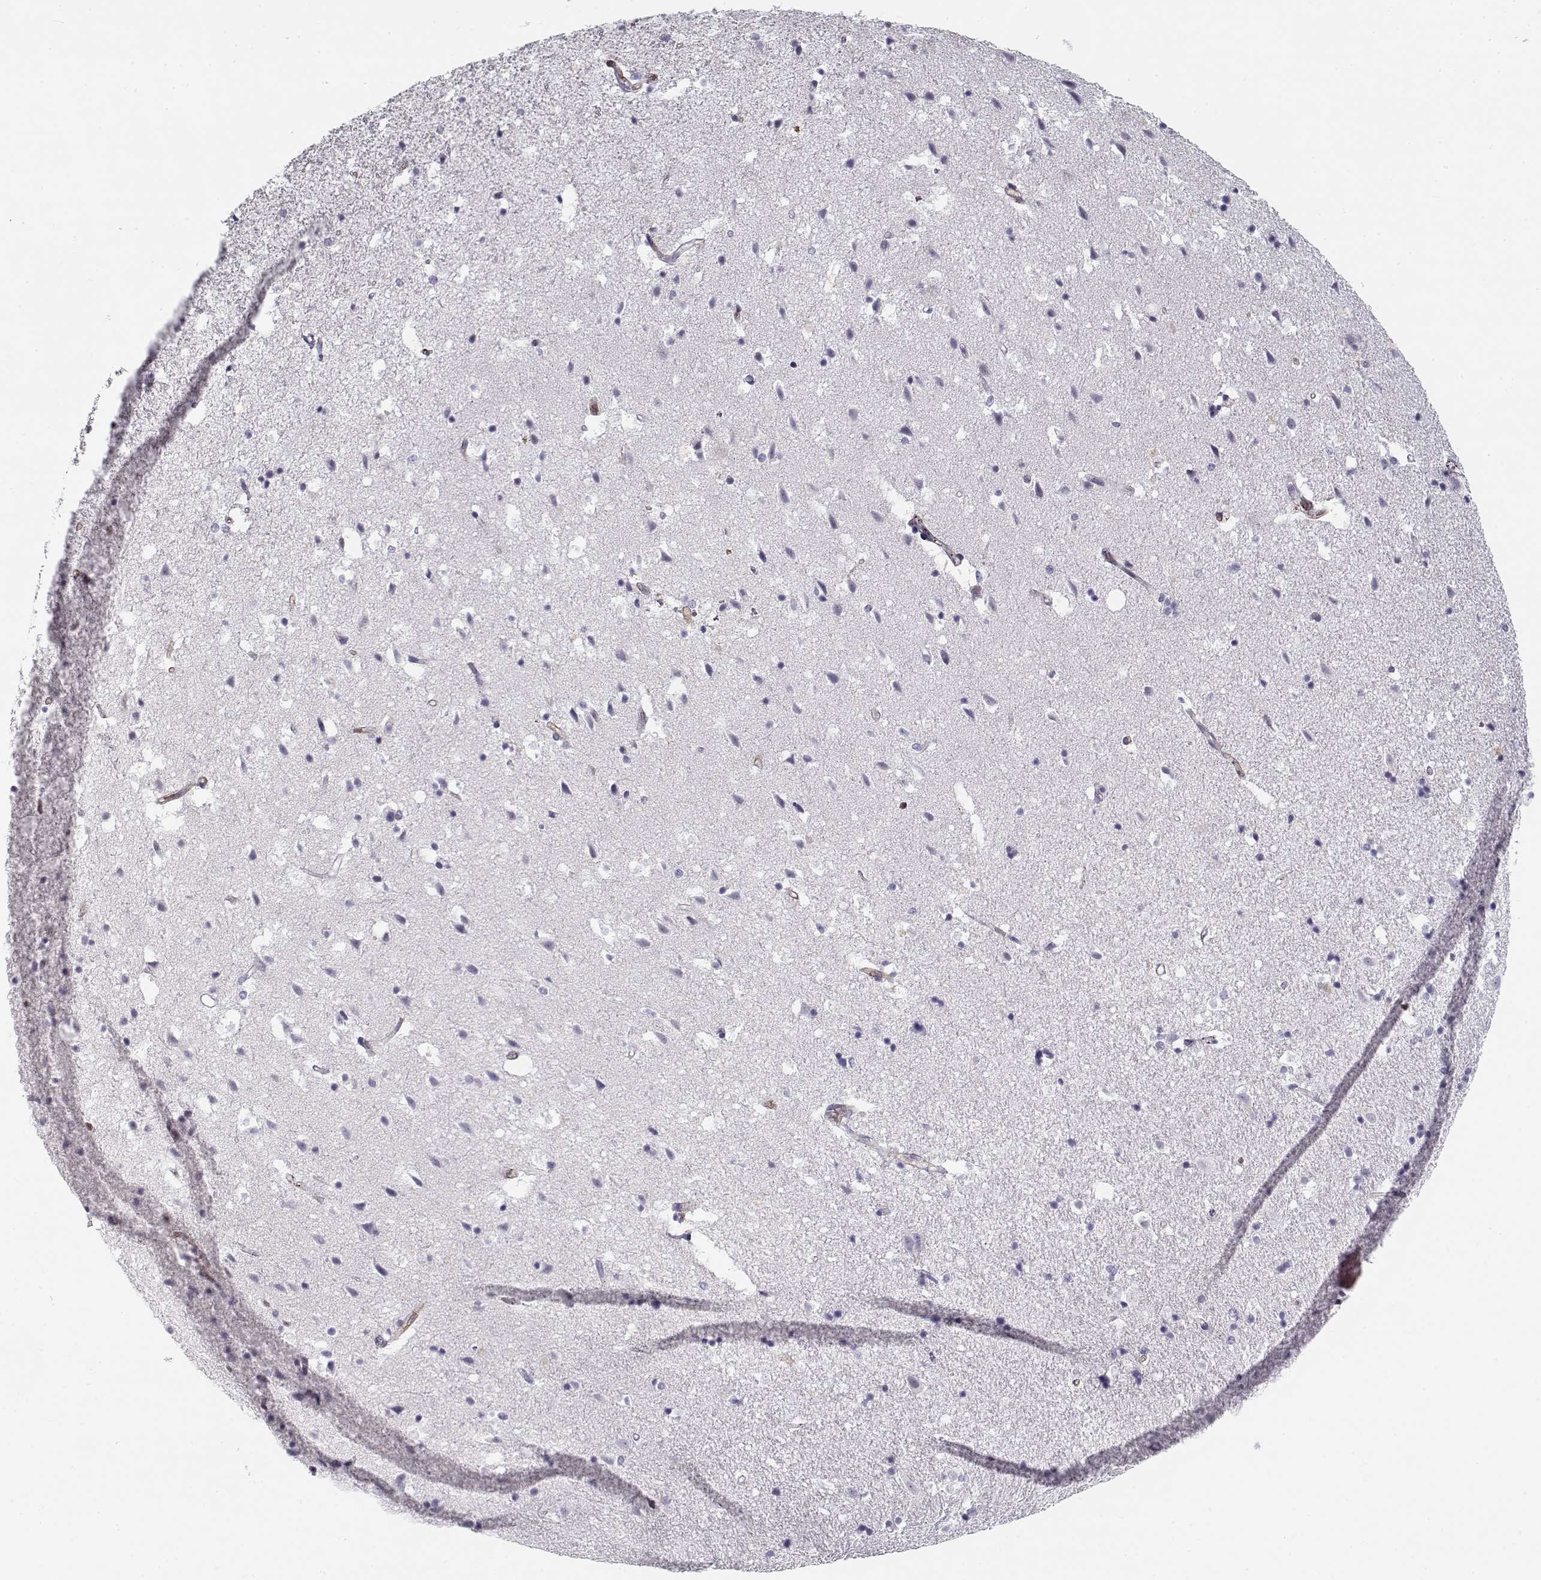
{"staining": {"intensity": "negative", "quantity": "none", "location": "none"}, "tissue": "hippocampus", "cell_type": "Glial cells", "image_type": "normal", "snomed": [{"axis": "morphology", "description": "Normal tissue, NOS"}, {"axis": "topography", "description": "Hippocampus"}], "caption": "Immunohistochemical staining of unremarkable hippocampus reveals no significant staining in glial cells. (Brightfield microscopy of DAB (3,3'-diaminobenzidine) immunohistochemistry (IHC) at high magnification).", "gene": "MYO1A", "patient": {"sex": "male", "age": 49}}